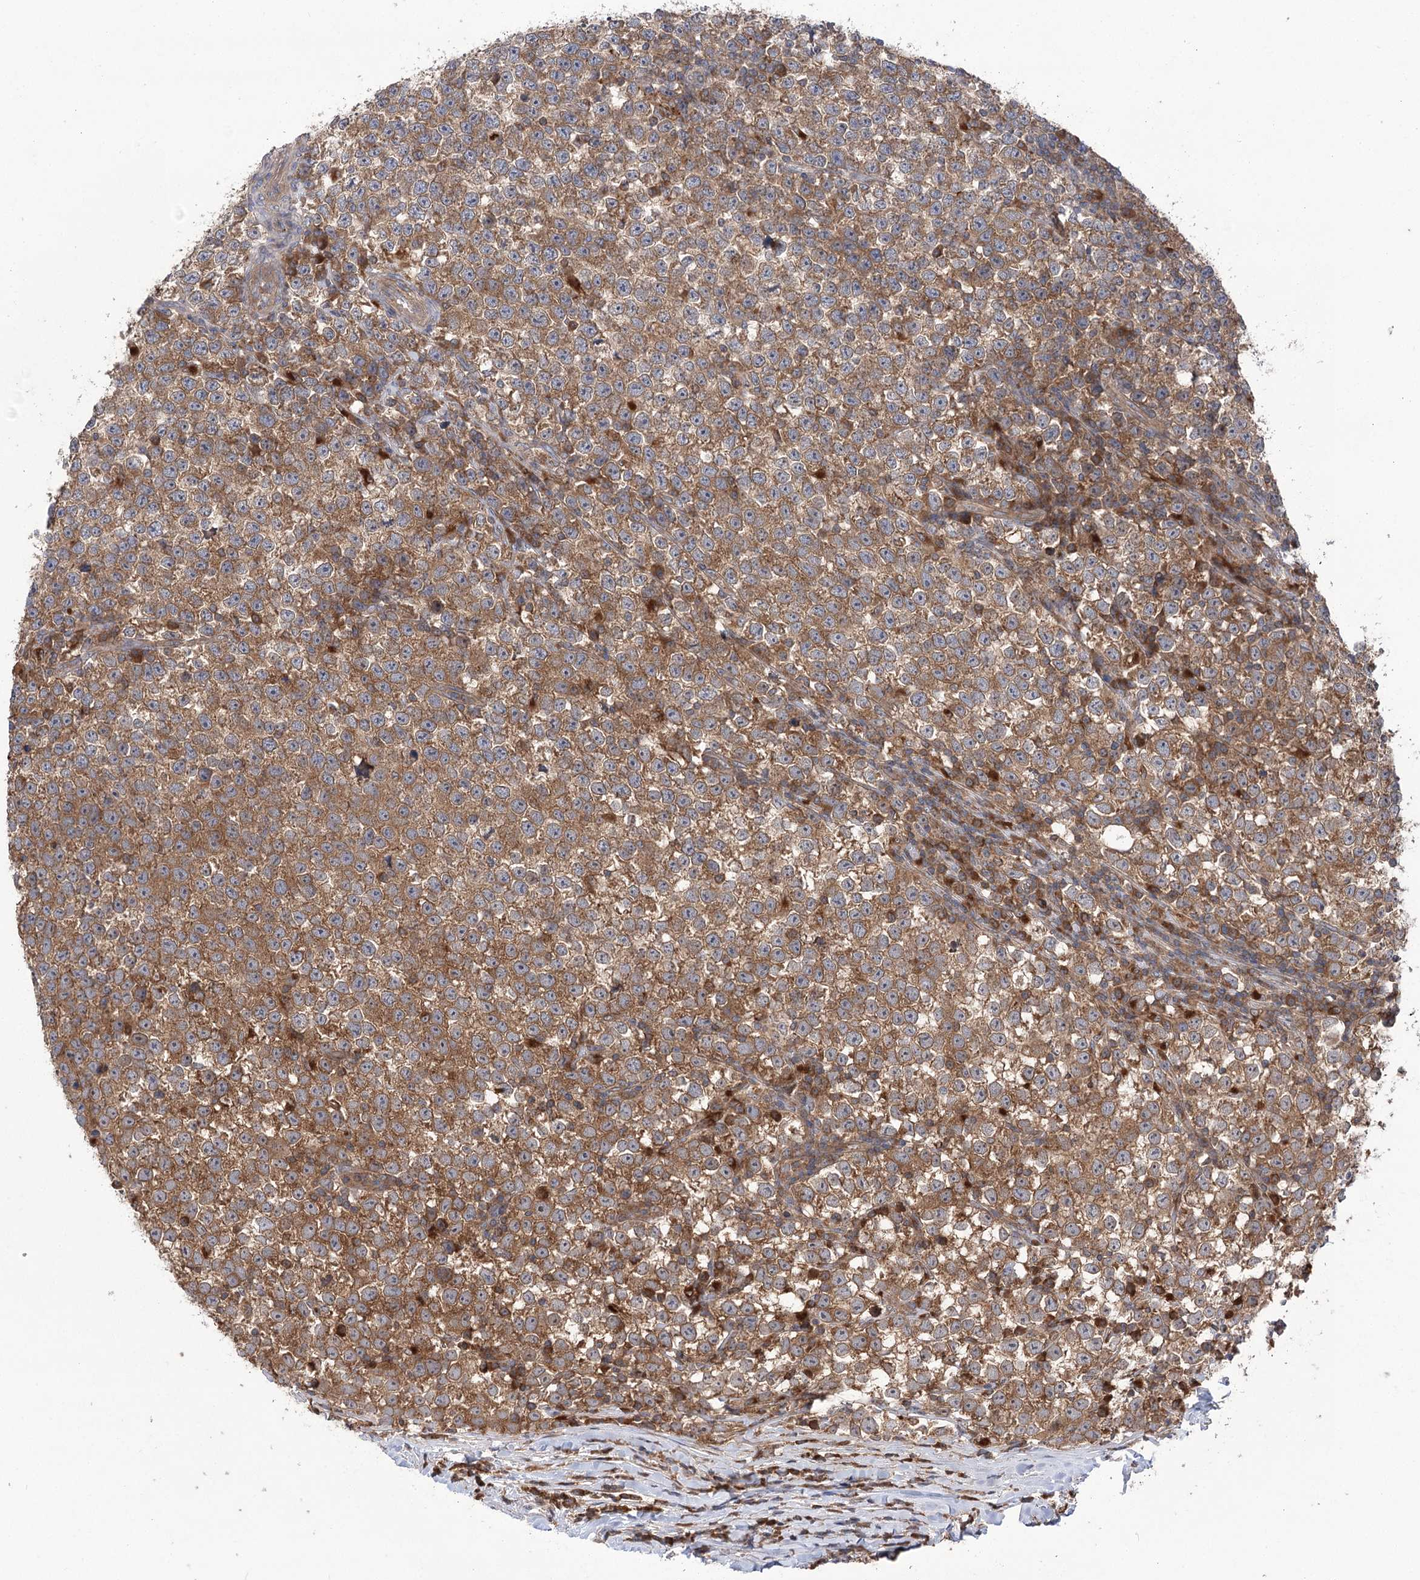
{"staining": {"intensity": "moderate", "quantity": ">75%", "location": "cytoplasmic/membranous"}, "tissue": "testis cancer", "cell_type": "Tumor cells", "image_type": "cancer", "snomed": [{"axis": "morphology", "description": "Normal tissue, NOS"}, {"axis": "morphology", "description": "Seminoma, NOS"}, {"axis": "topography", "description": "Testis"}], "caption": "Seminoma (testis) stained with immunohistochemistry shows moderate cytoplasmic/membranous positivity in approximately >75% of tumor cells. Nuclei are stained in blue.", "gene": "VPS37B", "patient": {"sex": "male", "age": 43}}